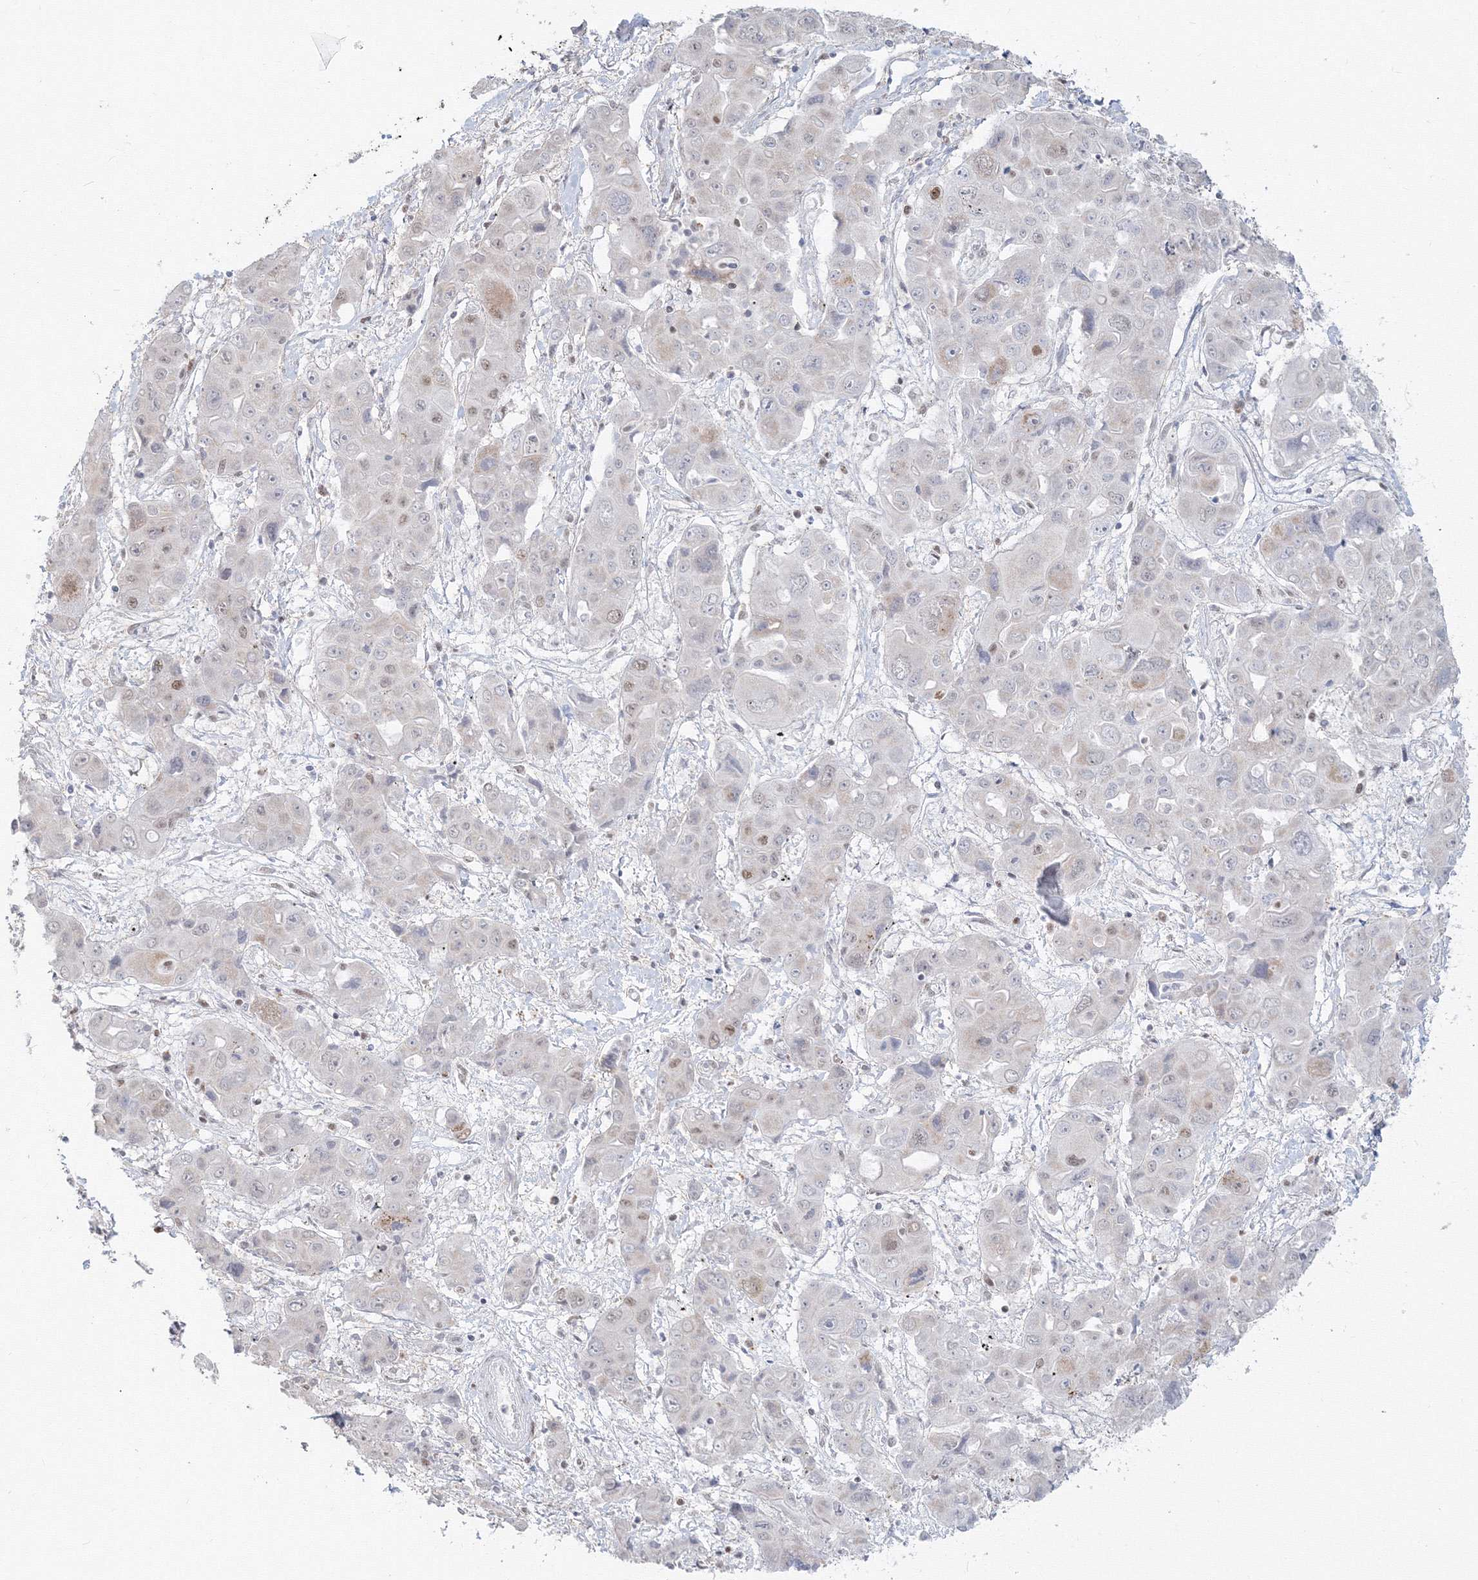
{"staining": {"intensity": "moderate", "quantity": "<25%", "location": "nuclear"}, "tissue": "liver cancer", "cell_type": "Tumor cells", "image_type": "cancer", "snomed": [{"axis": "morphology", "description": "Cholangiocarcinoma"}, {"axis": "topography", "description": "Liver"}], "caption": "A photomicrograph of liver cancer stained for a protein exhibits moderate nuclear brown staining in tumor cells. The staining was performed using DAB to visualize the protein expression in brown, while the nuclei were stained in blue with hematoxylin (Magnification: 20x).", "gene": "PPP4R2", "patient": {"sex": "male", "age": 67}}